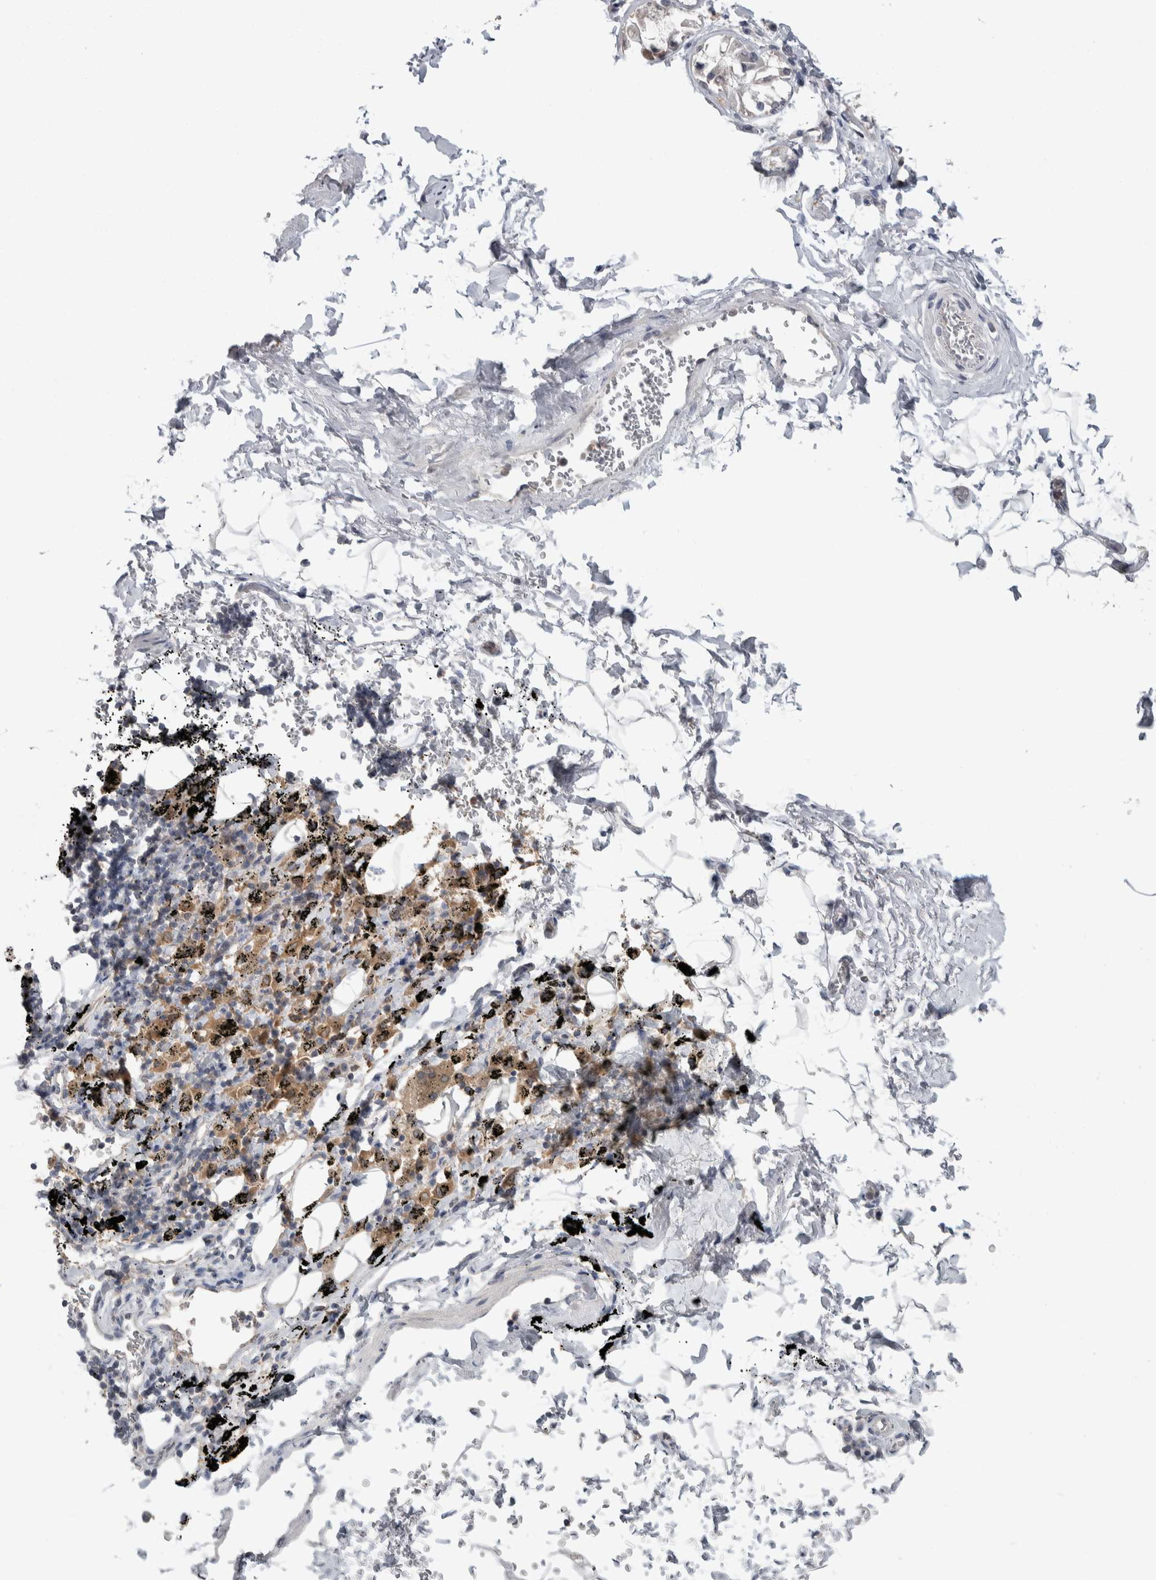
{"staining": {"intensity": "negative", "quantity": "none", "location": "none"}, "tissue": "adipose tissue", "cell_type": "Adipocytes", "image_type": "normal", "snomed": [{"axis": "morphology", "description": "Normal tissue, NOS"}, {"axis": "topography", "description": "Cartilage tissue"}, {"axis": "topography", "description": "Lung"}], "caption": "This is an IHC histopathology image of benign adipose tissue. There is no positivity in adipocytes.", "gene": "HTATIP2", "patient": {"sex": "female", "age": 77}}